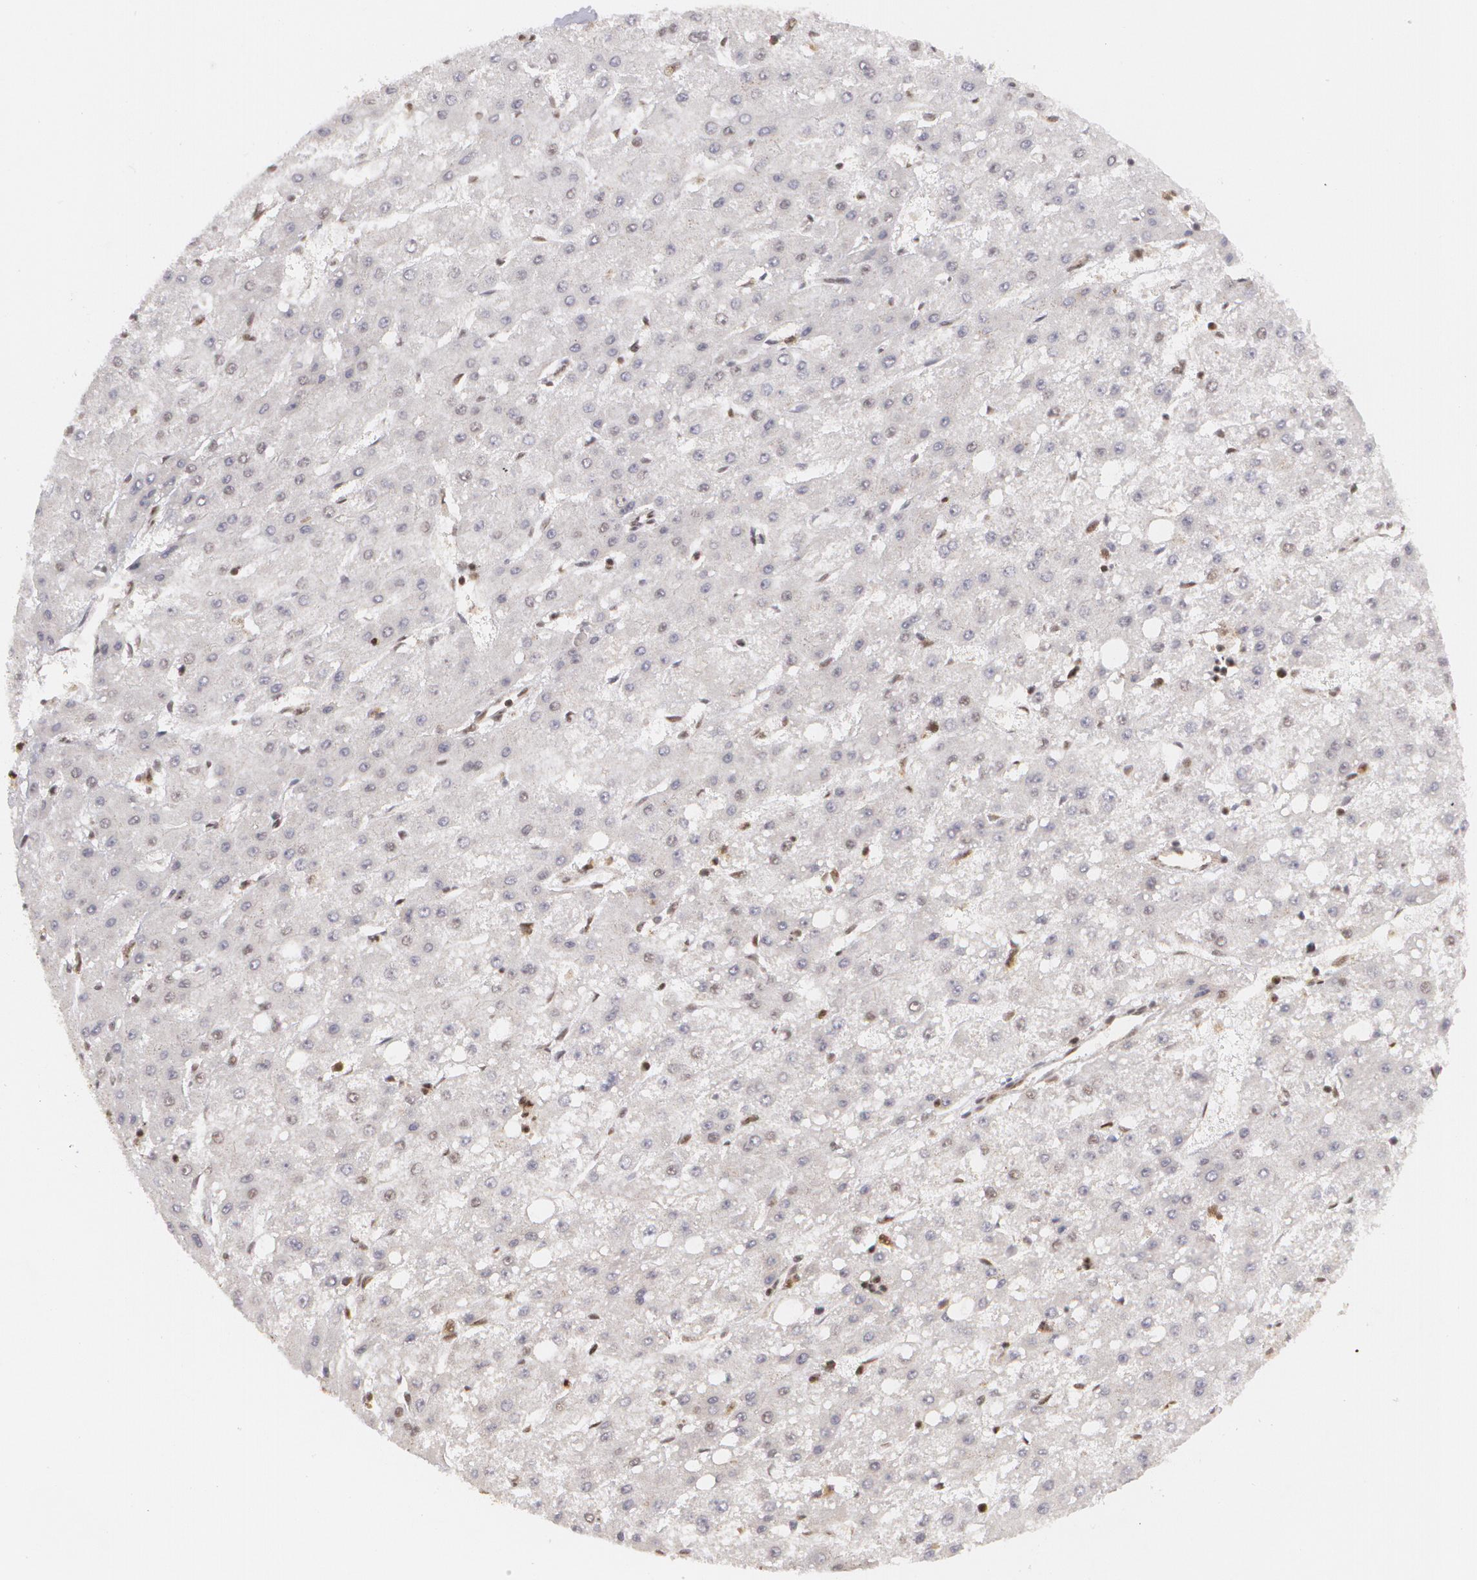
{"staining": {"intensity": "weak", "quantity": "<25%", "location": "nuclear"}, "tissue": "liver cancer", "cell_type": "Tumor cells", "image_type": "cancer", "snomed": [{"axis": "morphology", "description": "Carcinoma, Hepatocellular, NOS"}, {"axis": "topography", "description": "Liver"}], "caption": "Immunohistochemical staining of human hepatocellular carcinoma (liver) exhibits no significant staining in tumor cells. (Immunohistochemistry, brightfield microscopy, high magnification).", "gene": "MXD1", "patient": {"sex": "female", "age": 52}}